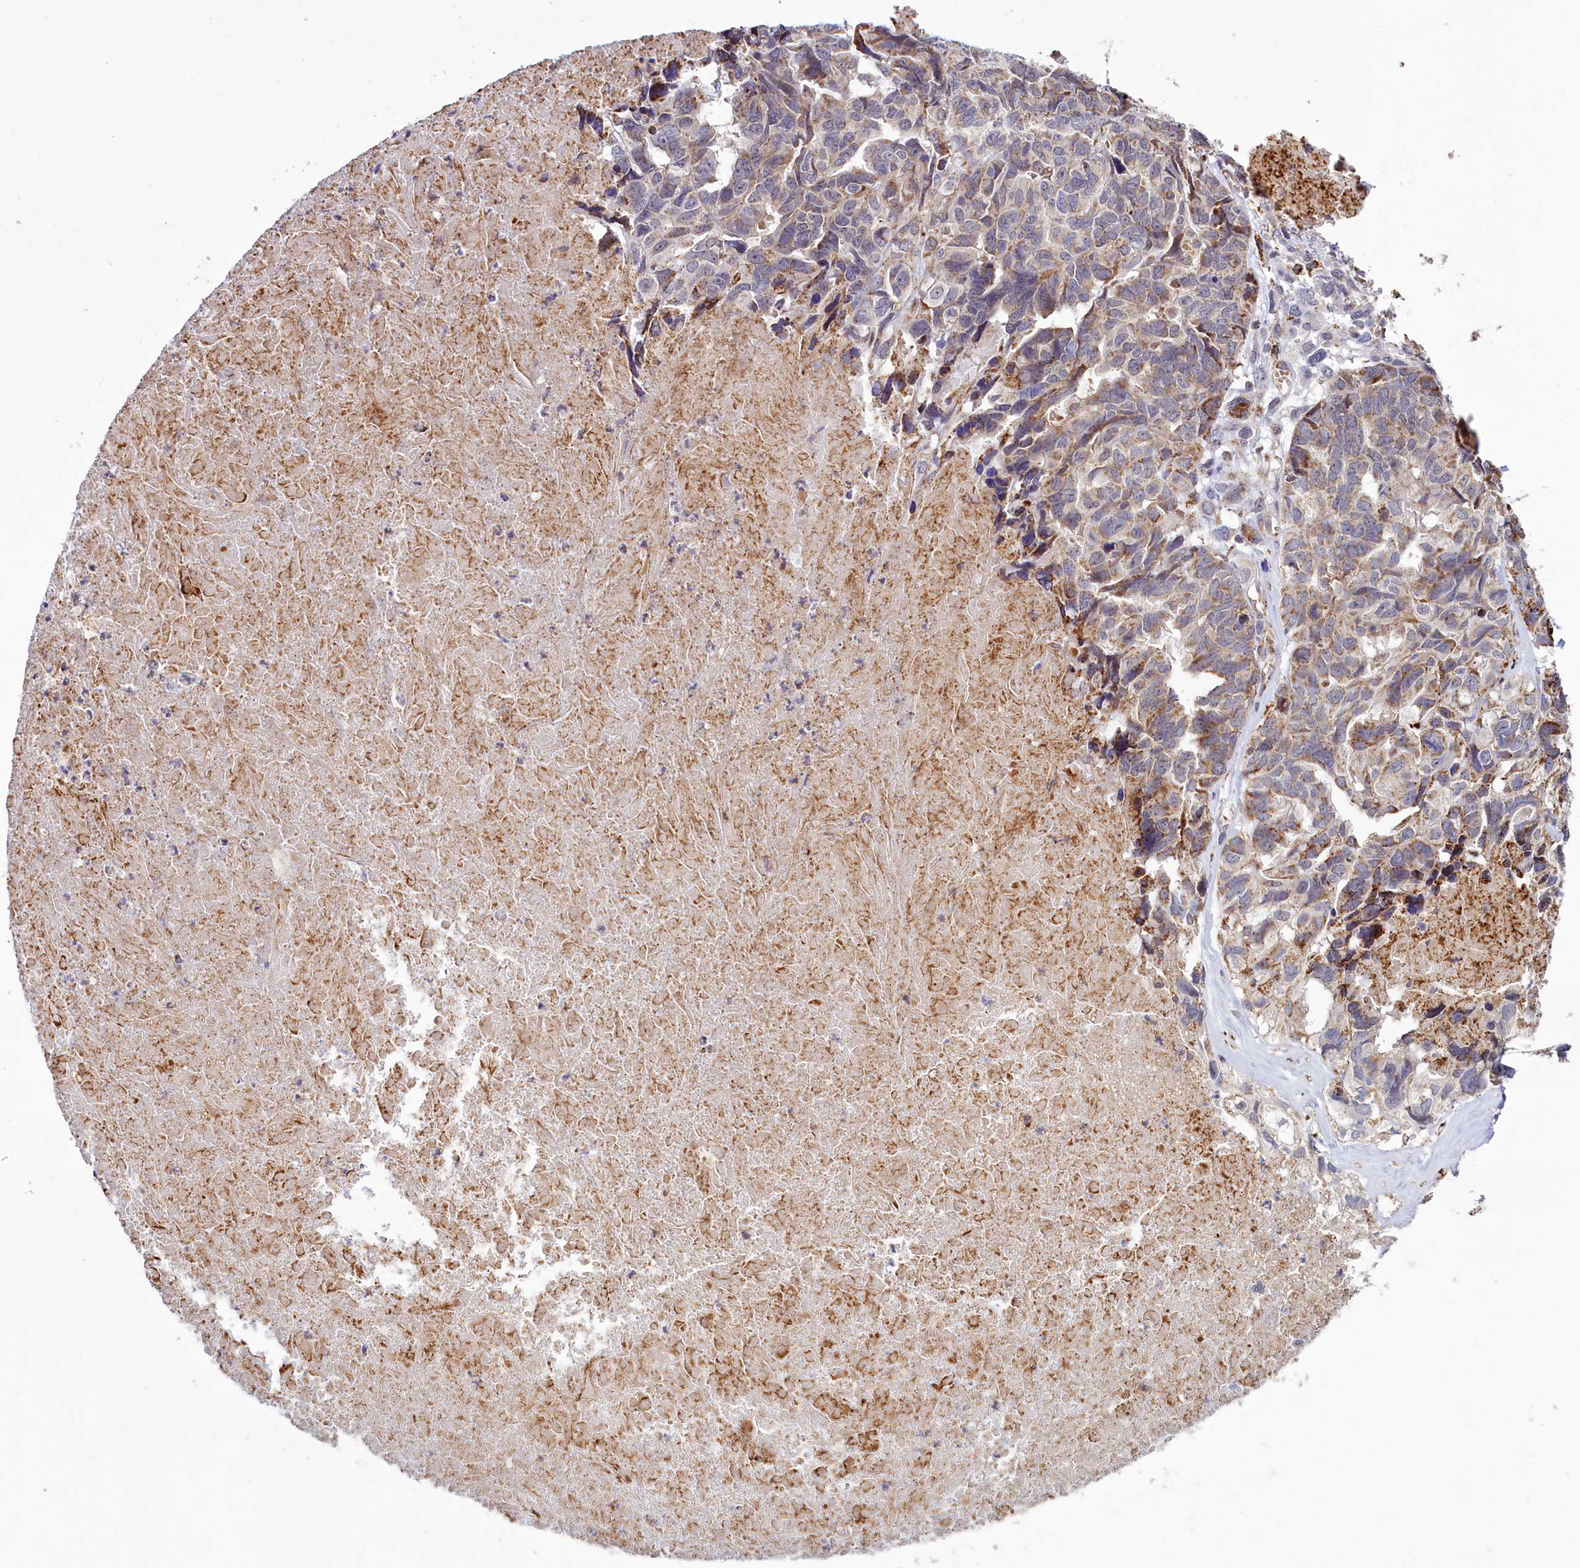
{"staining": {"intensity": "moderate", "quantity": ">75%", "location": "cytoplasmic/membranous"}, "tissue": "ovarian cancer", "cell_type": "Tumor cells", "image_type": "cancer", "snomed": [{"axis": "morphology", "description": "Cystadenocarcinoma, serous, NOS"}, {"axis": "topography", "description": "Ovary"}], "caption": "High-power microscopy captured an immunohistochemistry (IHC) image of ovarian cancer, revealing moderate cytoplasmic/membranous positivity in about >75% of tumor cells. (Brightfield microscopy of DAB IHC at high magnification).", "gene": "DYNC2H1", "patient": {"sex": "female", "age": 79}}